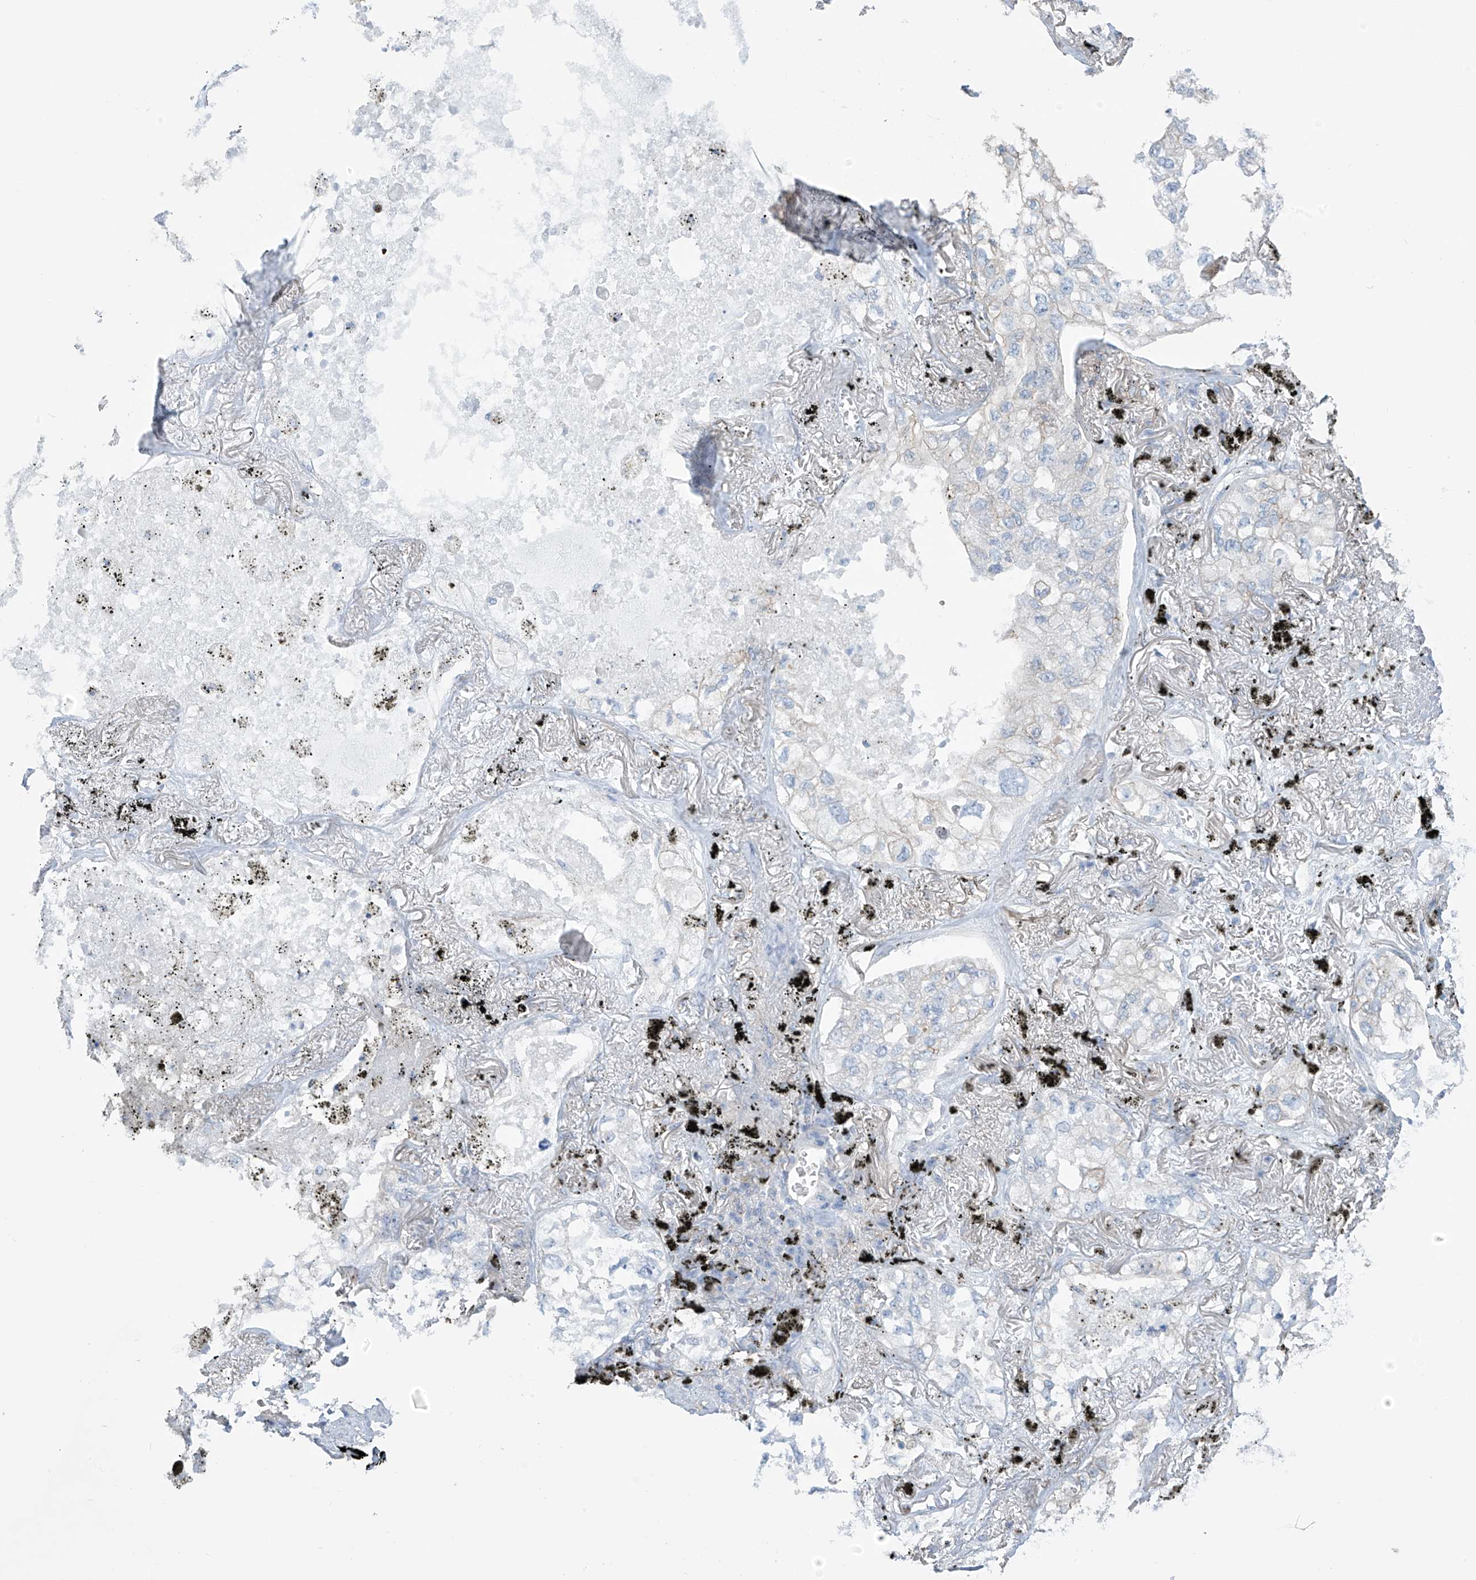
{"staining": {"intensity": "negative", "quantity": "none", "location": "none"}, "tissue": "lung cancer", "cell_type": "Tumor cells", "image_type": "cancer", "snomed": [{"axis": "morphology", "description": "Adenocarcinoma, NOS"}, {"axis": "topography", "description": "Lung"}], "caption": "An image of human lung cancer is negative for staining in tumor cells.", "gene": "ZNF846", "patient": {"sex": "male", "age": 65}}